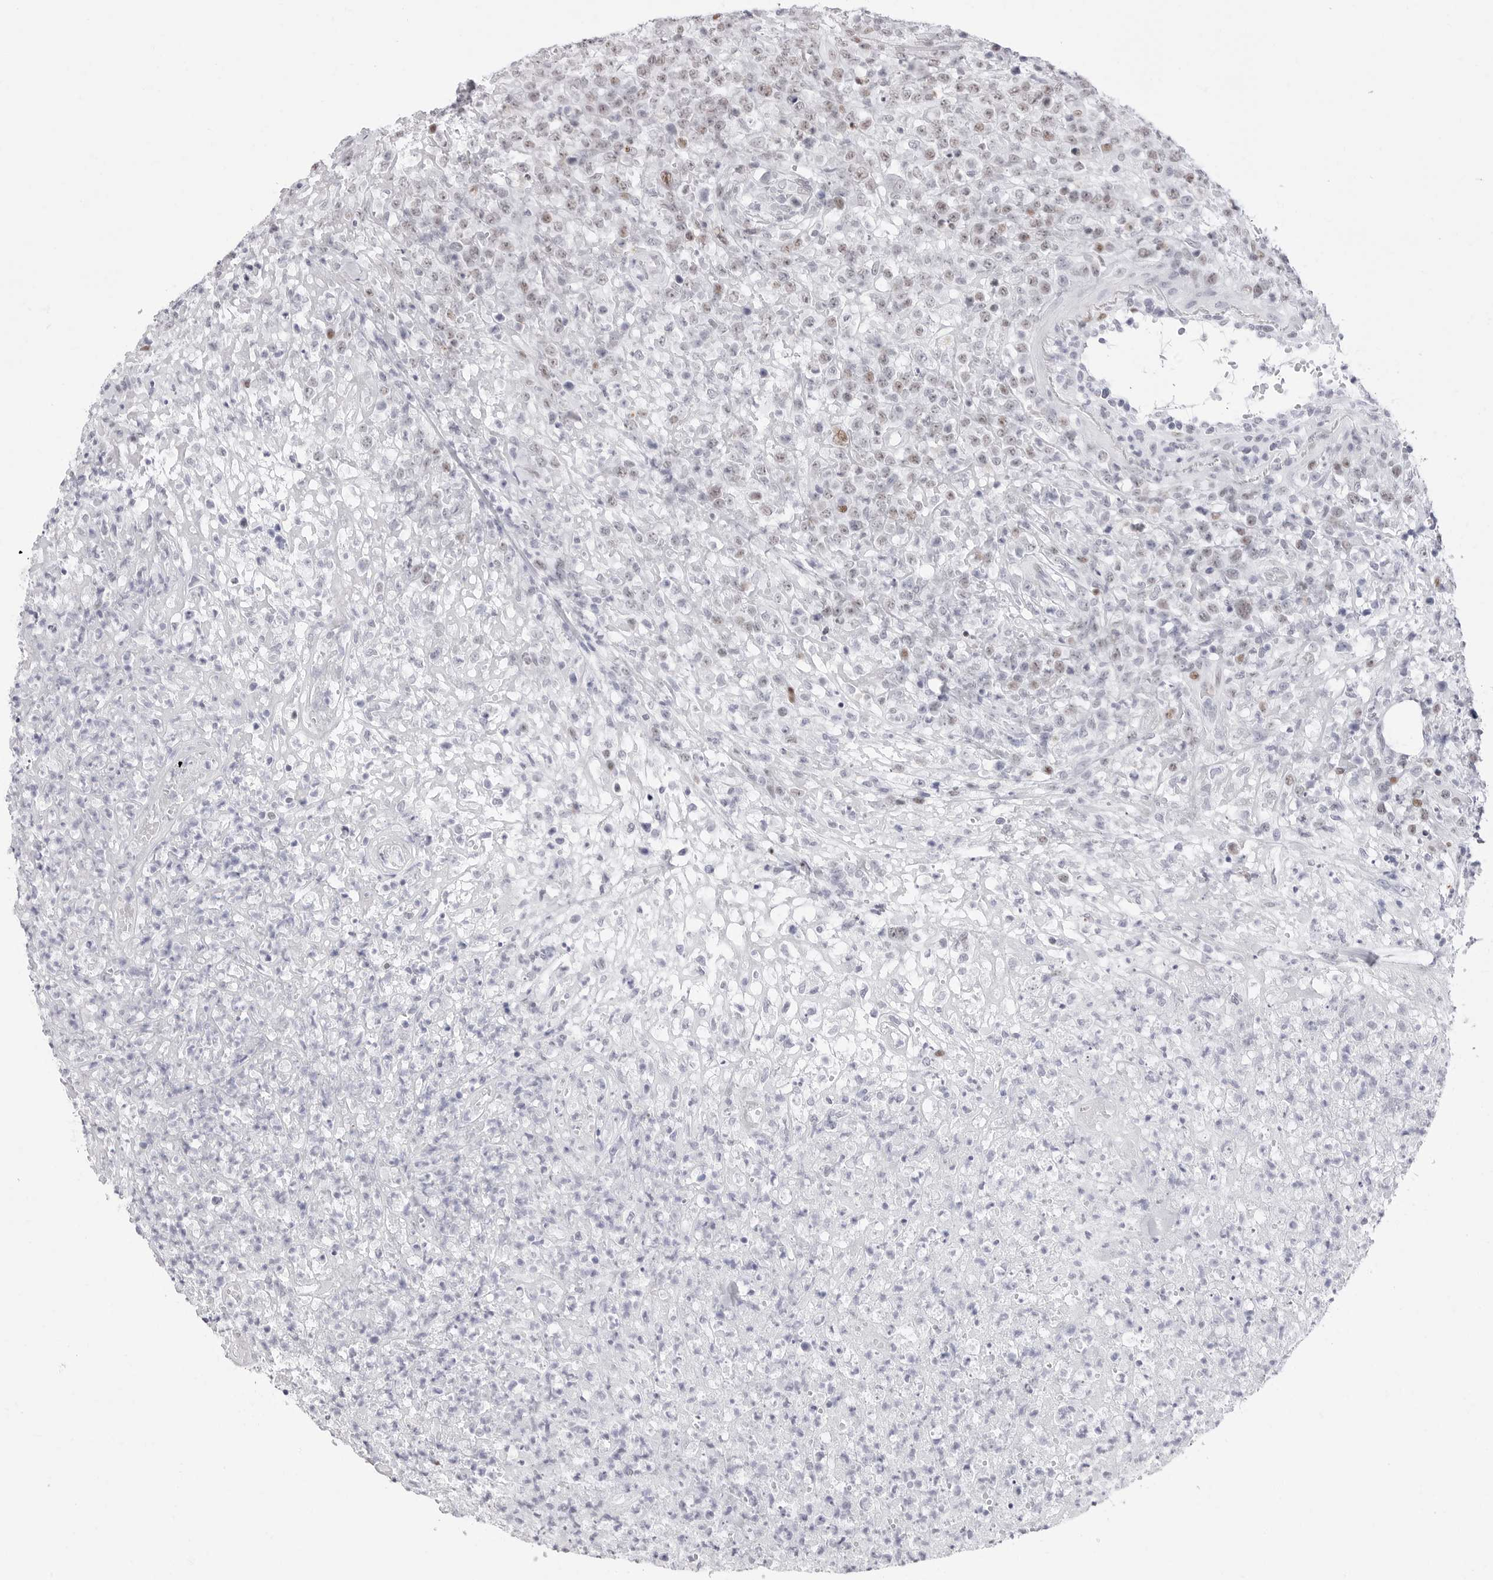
{"staining": {"intensity": "weak", "quantity": ">75%", "location": "nuclear"}, "tissue": "lymphoma", "cell_type": "Tumor cells", "image_type": "cancer", "snomed": [{"axis": "morphology", "description": "Malignant lymphoma, non-Hodgkin's type, High grade"}, {"axis": "topography", "description": "Colon"}], "caption": "Lymphoma stained with DAB (3,3'-diaminobenzidine) immunohistochemistry reveals low levels of weak nuclear positivity in approximately >75% of tumor cells.", "gene": "NASP", "patient": {"sex": "female", "age": 53}}